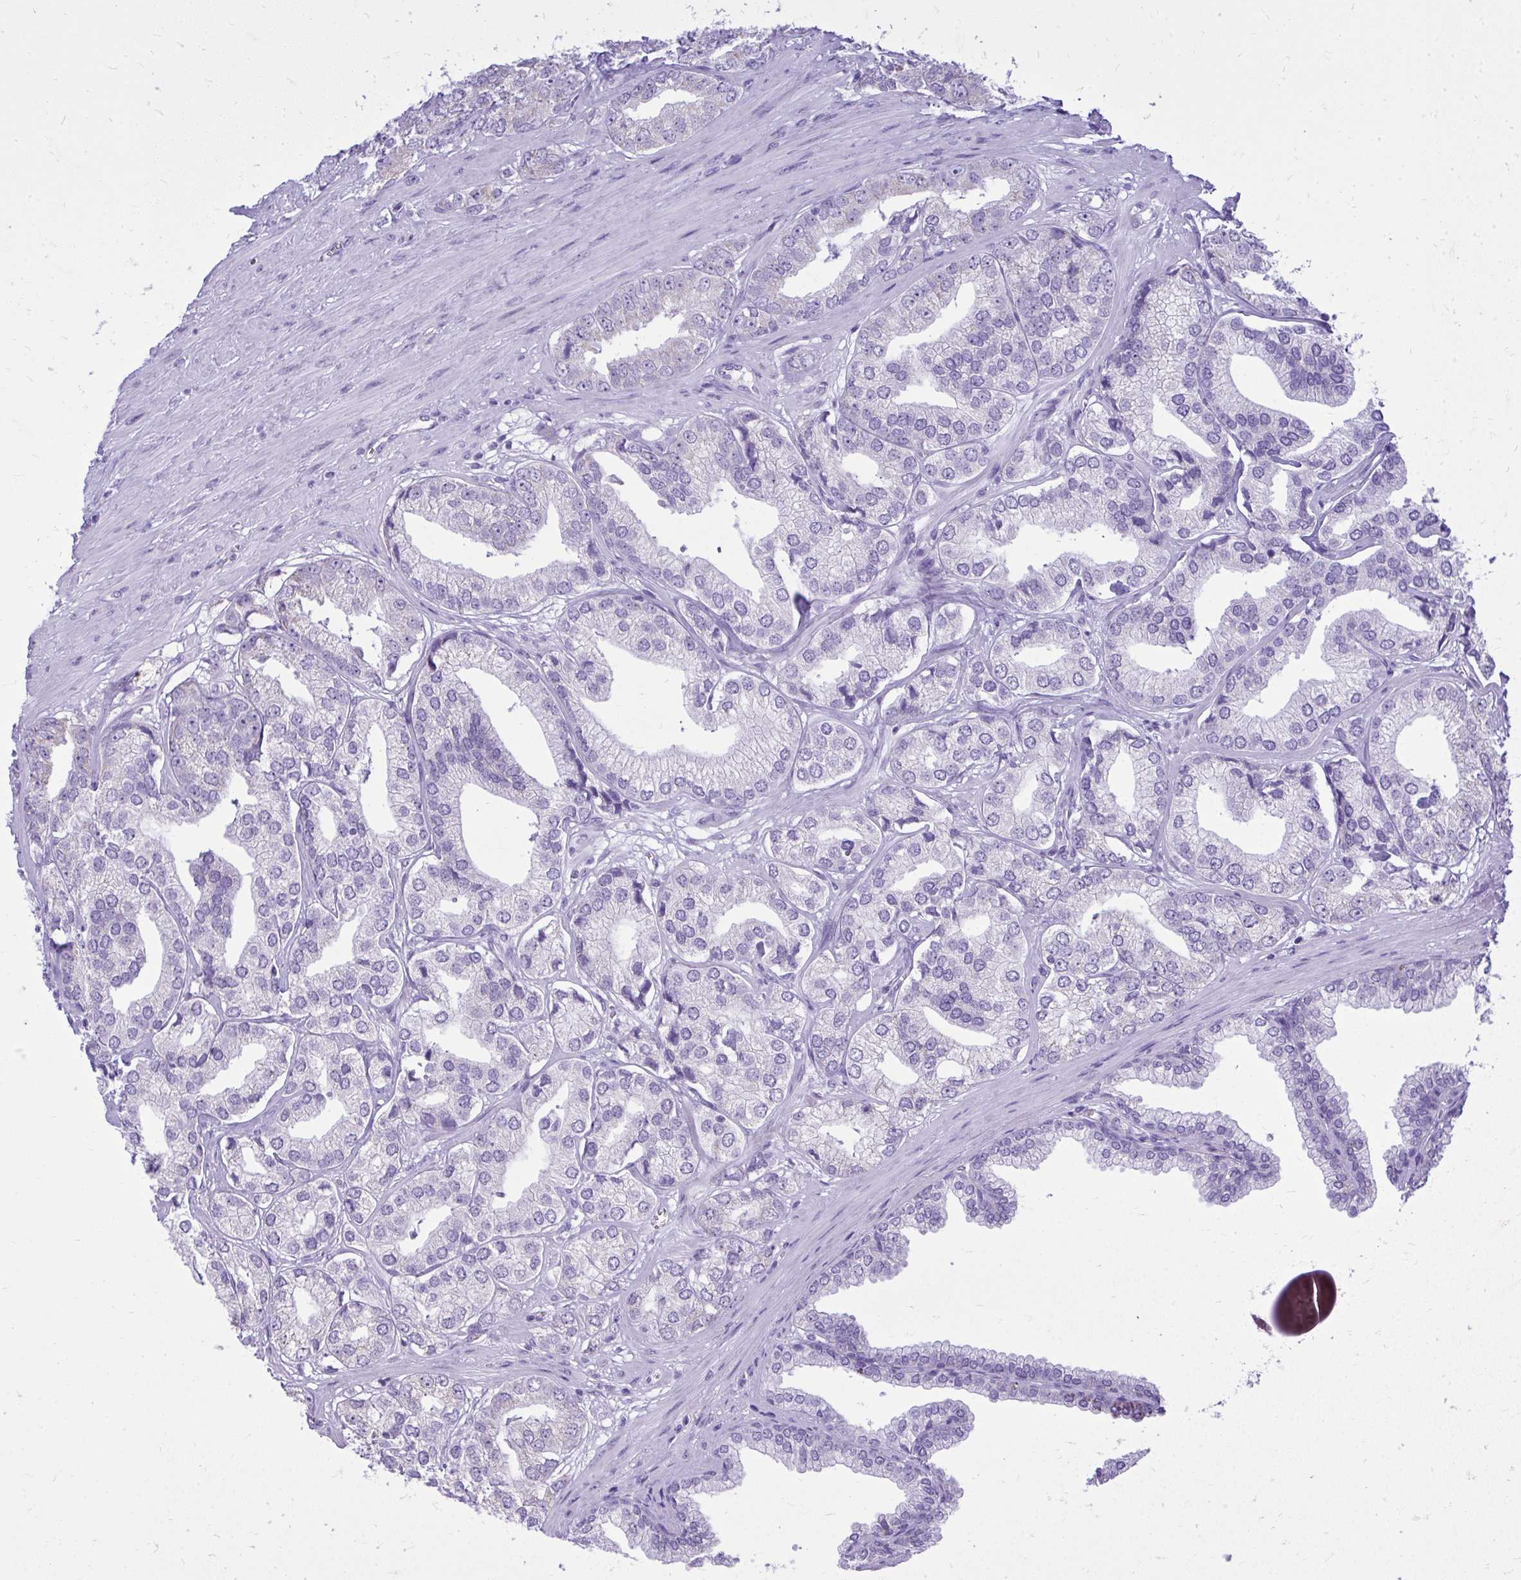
{"staining": {"intensity": "negative", "quantity": "none", "location": "none"}, "tissue": "prostate cancer", "cell_type": "Tumor cells", "image_type": "cancer", "snomed": [{"axis": "morphology", "description": "Adenocarcinoma, High grade"}, {"axis": "topography", "description": "Prostate"}], "caption": "Protein analysis of prostate cancer (high-grade adenocarcinoma) exhibits no significant expression in tumor cells.", "gene": "RALYL", "patient": {"sex": "male", "age": 58}}